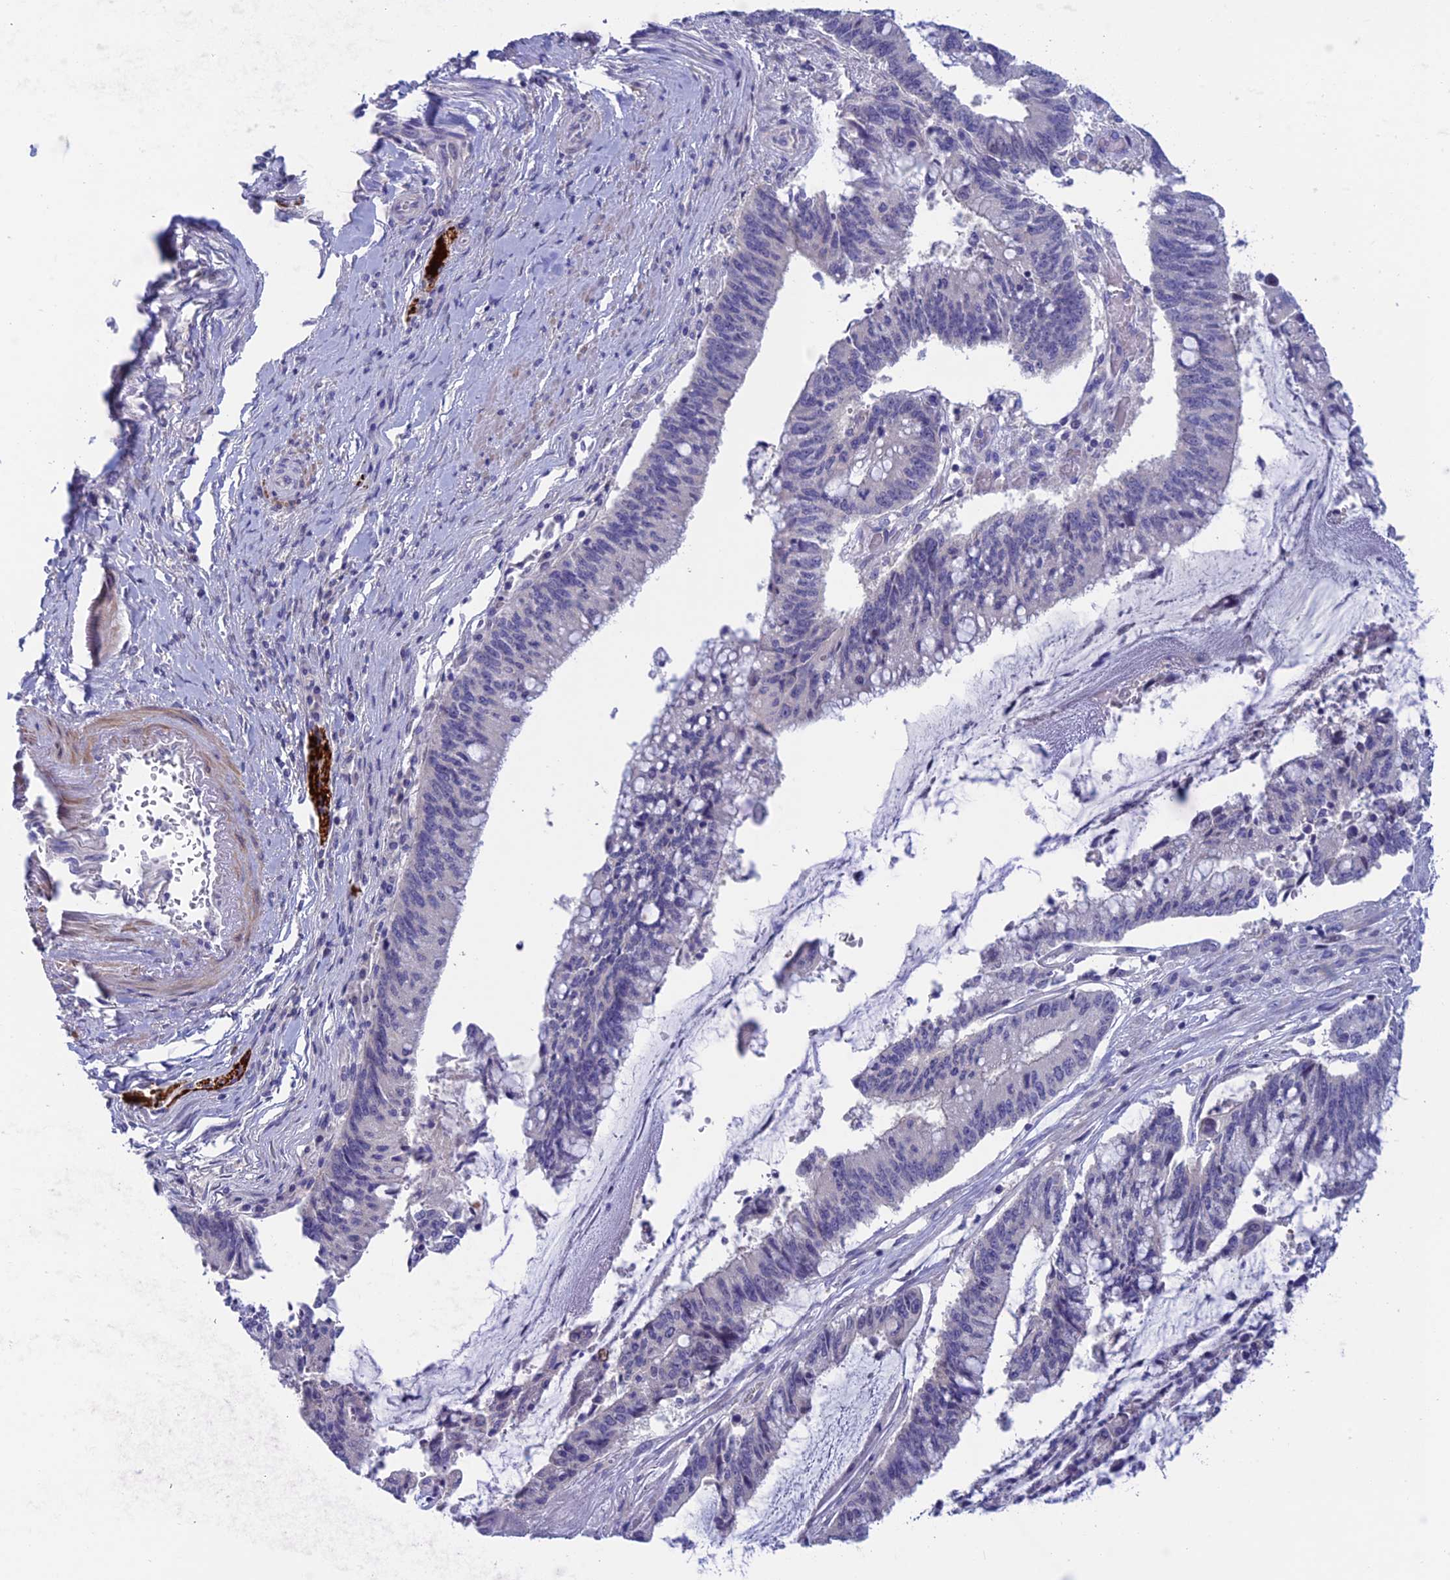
{"staining": {"intensity": "negative", "quantity": "none", "location": "none"}, "tissue": "pancreatic cancer", "cell_type": "Tumor cells", "image_type": "cancer", "snomed": [{"axis": "morphology", "description": "Adenocarcinoma, NOS"}, {"axis": "topography", "description": "Pancreas"}], "caption": "Immunohistochemical staining of human pancreatic cancer shows no significant staining in tumor cells.", "gene": "XPO7", "patient": {"sex": "female", "age": 50}}